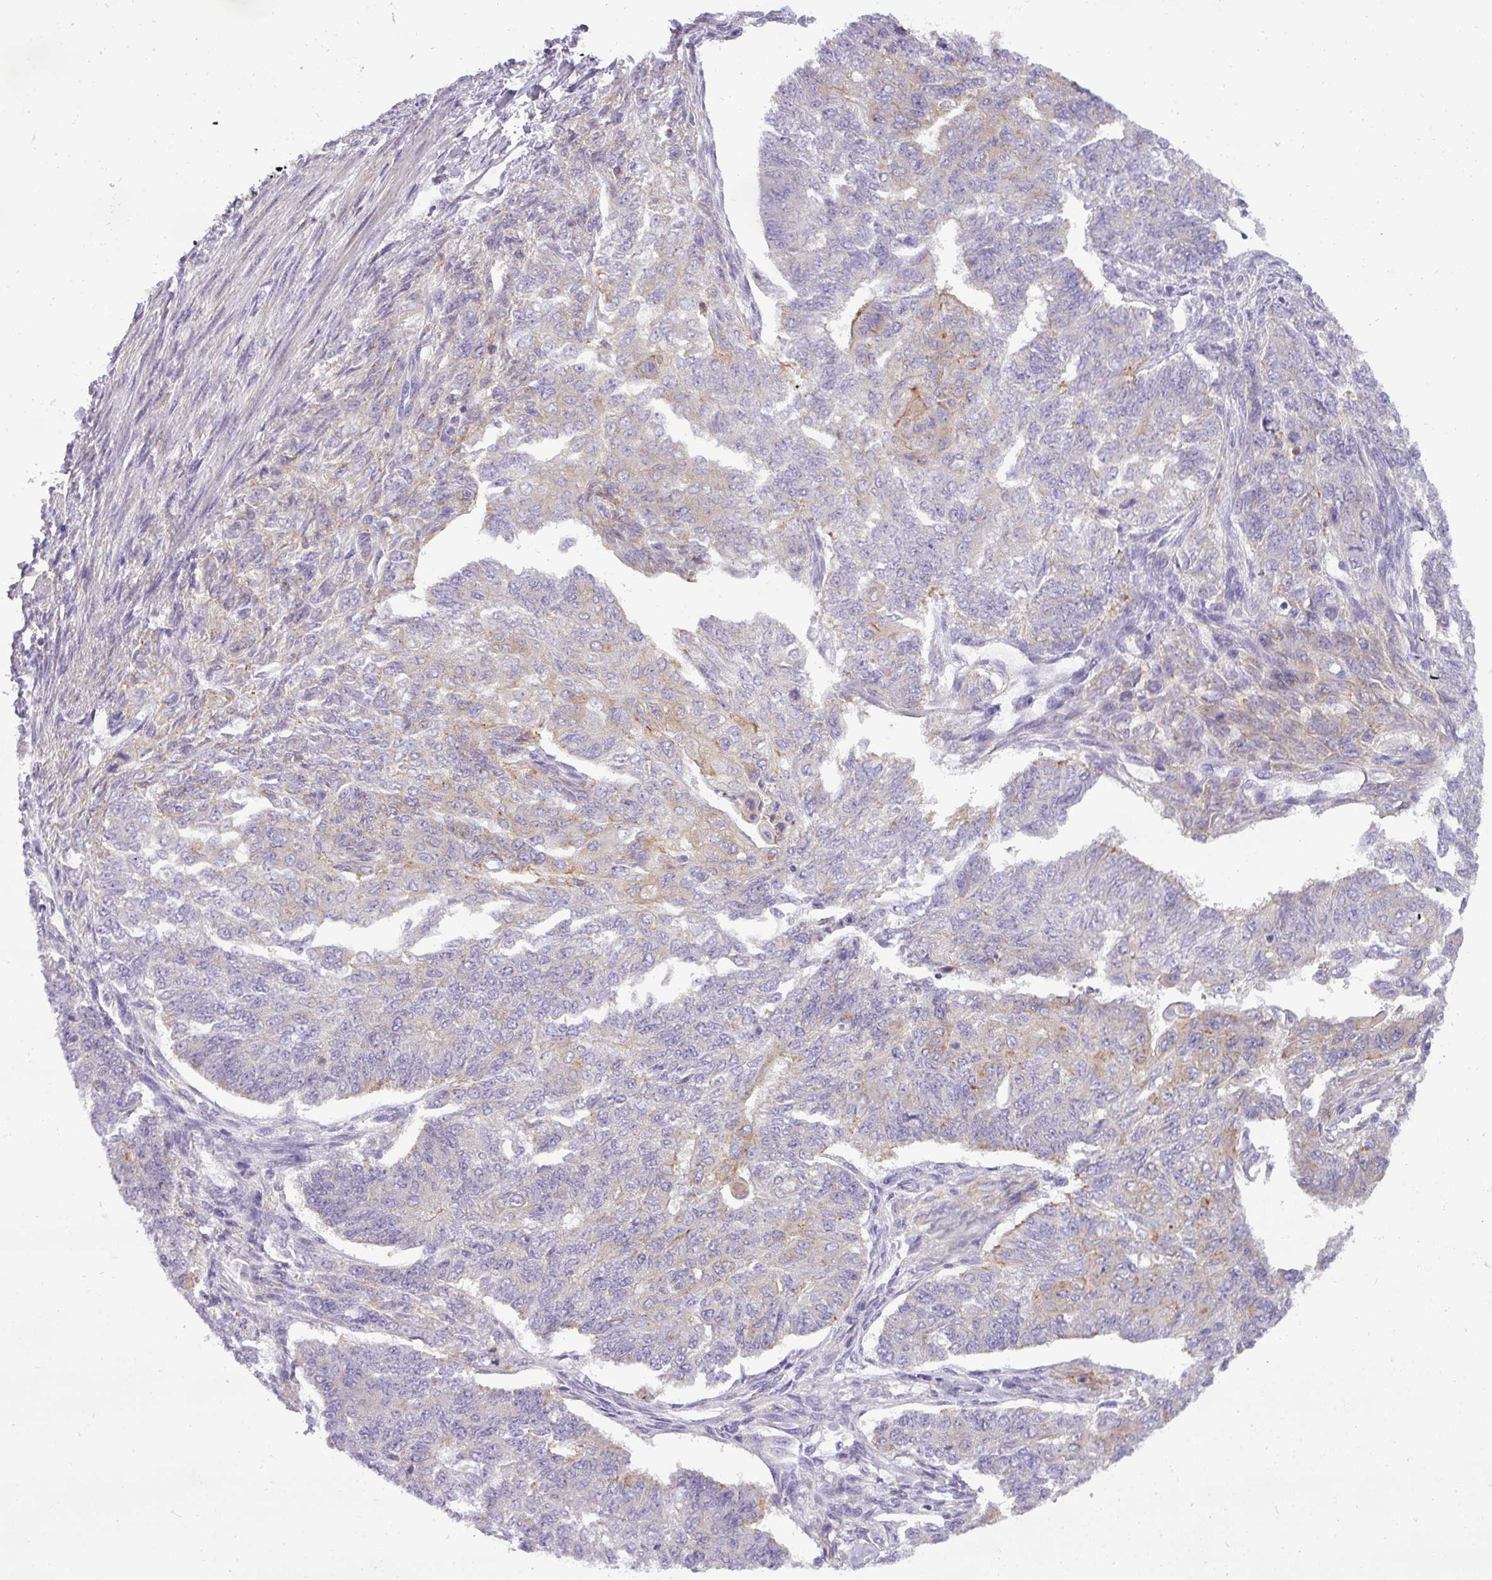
{"staining": {"intensity": "weak", "quantity": "<25%", "location": "cytoplasmic/membranous"}, "tissue": "endometrial cancer", "cell_type": "Tumor cells", "image_type": "cancer", "snomed": [{"axis": "morphology", "description": "Adenocarcinoma, NOS"}, {"axis": "topography", "description": "Endometrium"}], "caption": "An IHC image of endometrial cancer is shown. There is no staining in tumor cells of endometrial cancer. The staining is performed using DAB brown chromogen with nuclei counter-stained in using hematoxylin.", "gene": "ATP6V1D", "patient": {"sex": "female", "age": 32}}